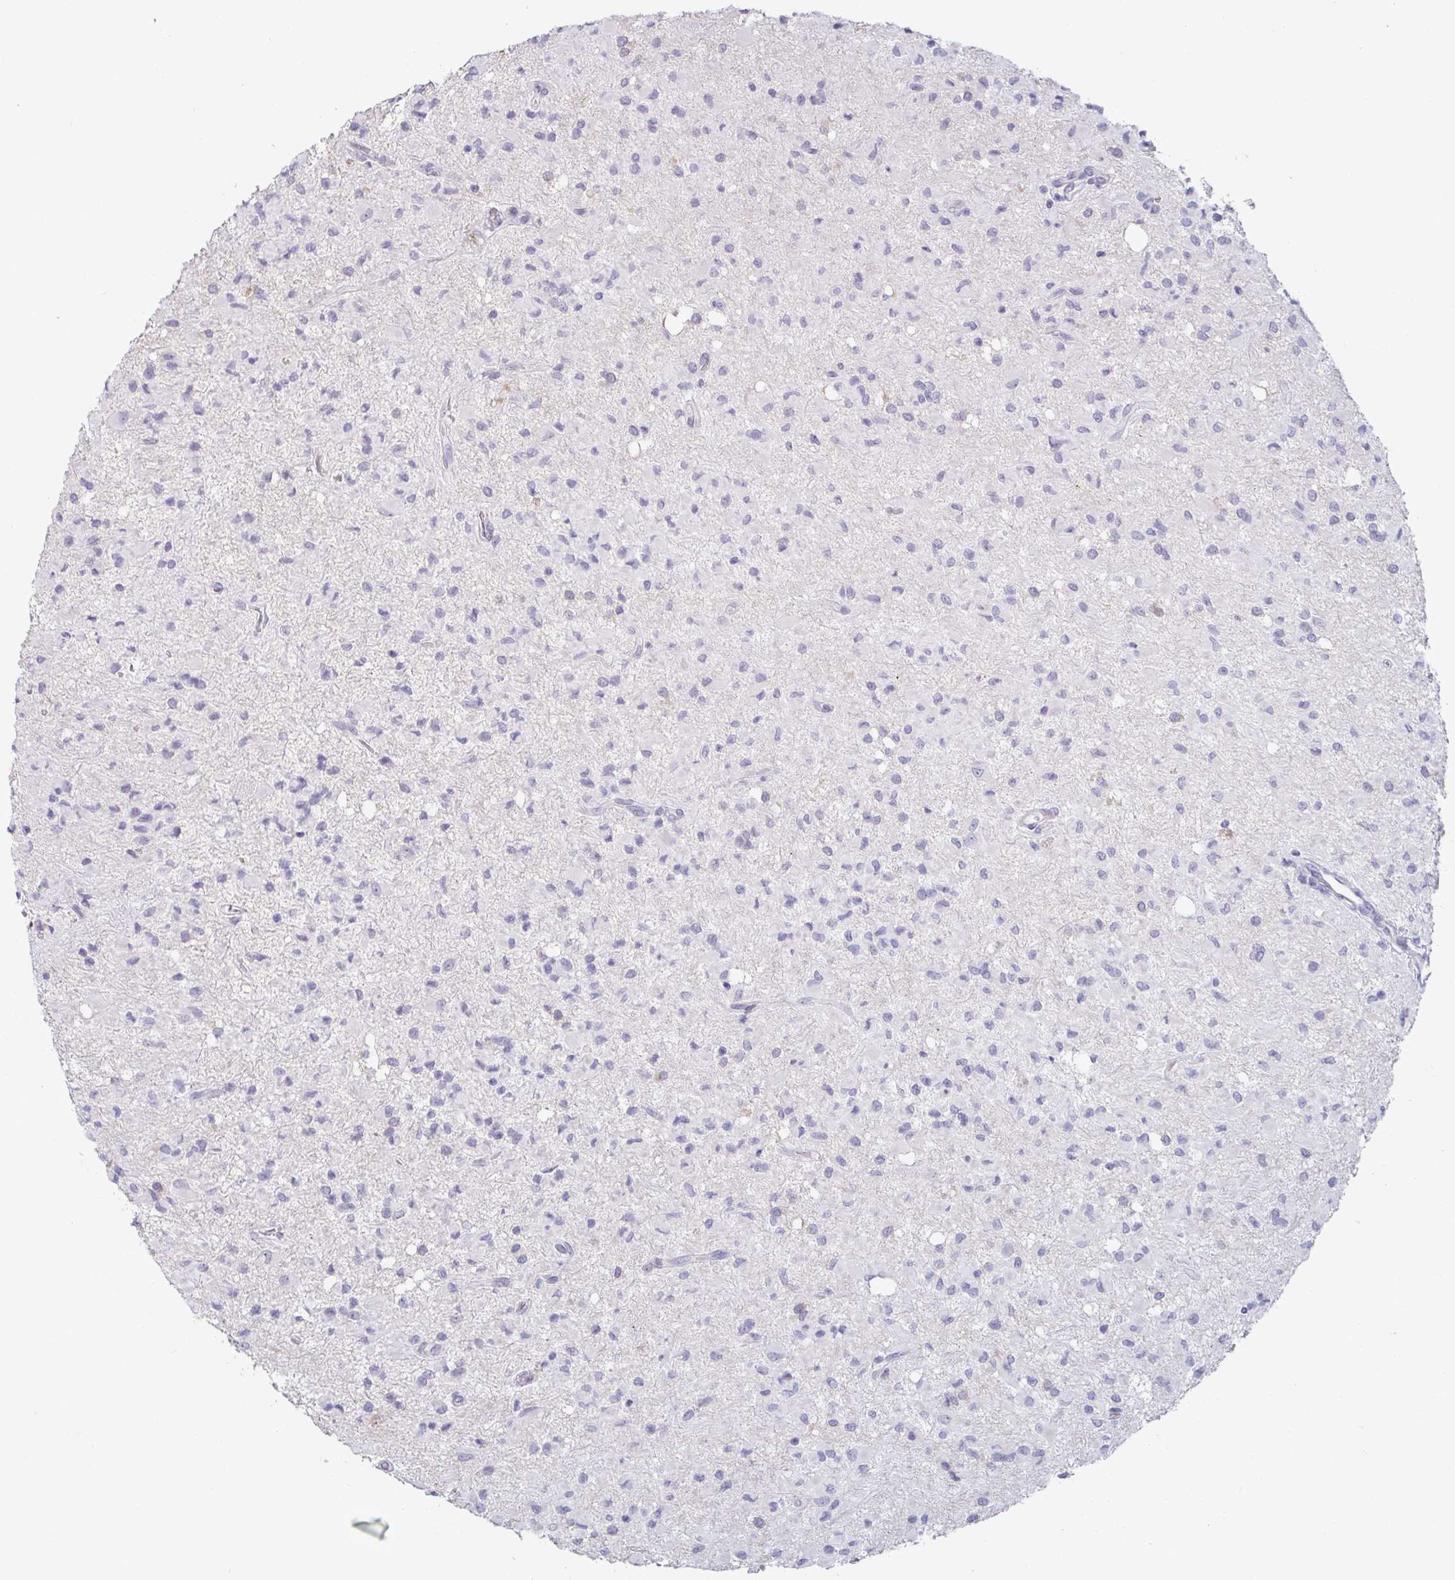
{"staining": {"intensity": "negative", "quantity": "none", "location": "none"}, "tissue": "glioma", "cell_type": "Tumor cells", "image_type": "cancer", "snomed": [{"axis": "morphology", "description": "Glioma, malignant, Low grade"}, {"axis": "topography", "description": "Brain"}], "caption": "IHC image of neoplastic tissue: malignant low-grade glioma stained with DAB (3,3'-diaminobenzidine) shows no significant protein expression in tumor cells.", "gene": "GSTM1", "patient": {"sex": "female", "age": 33}}